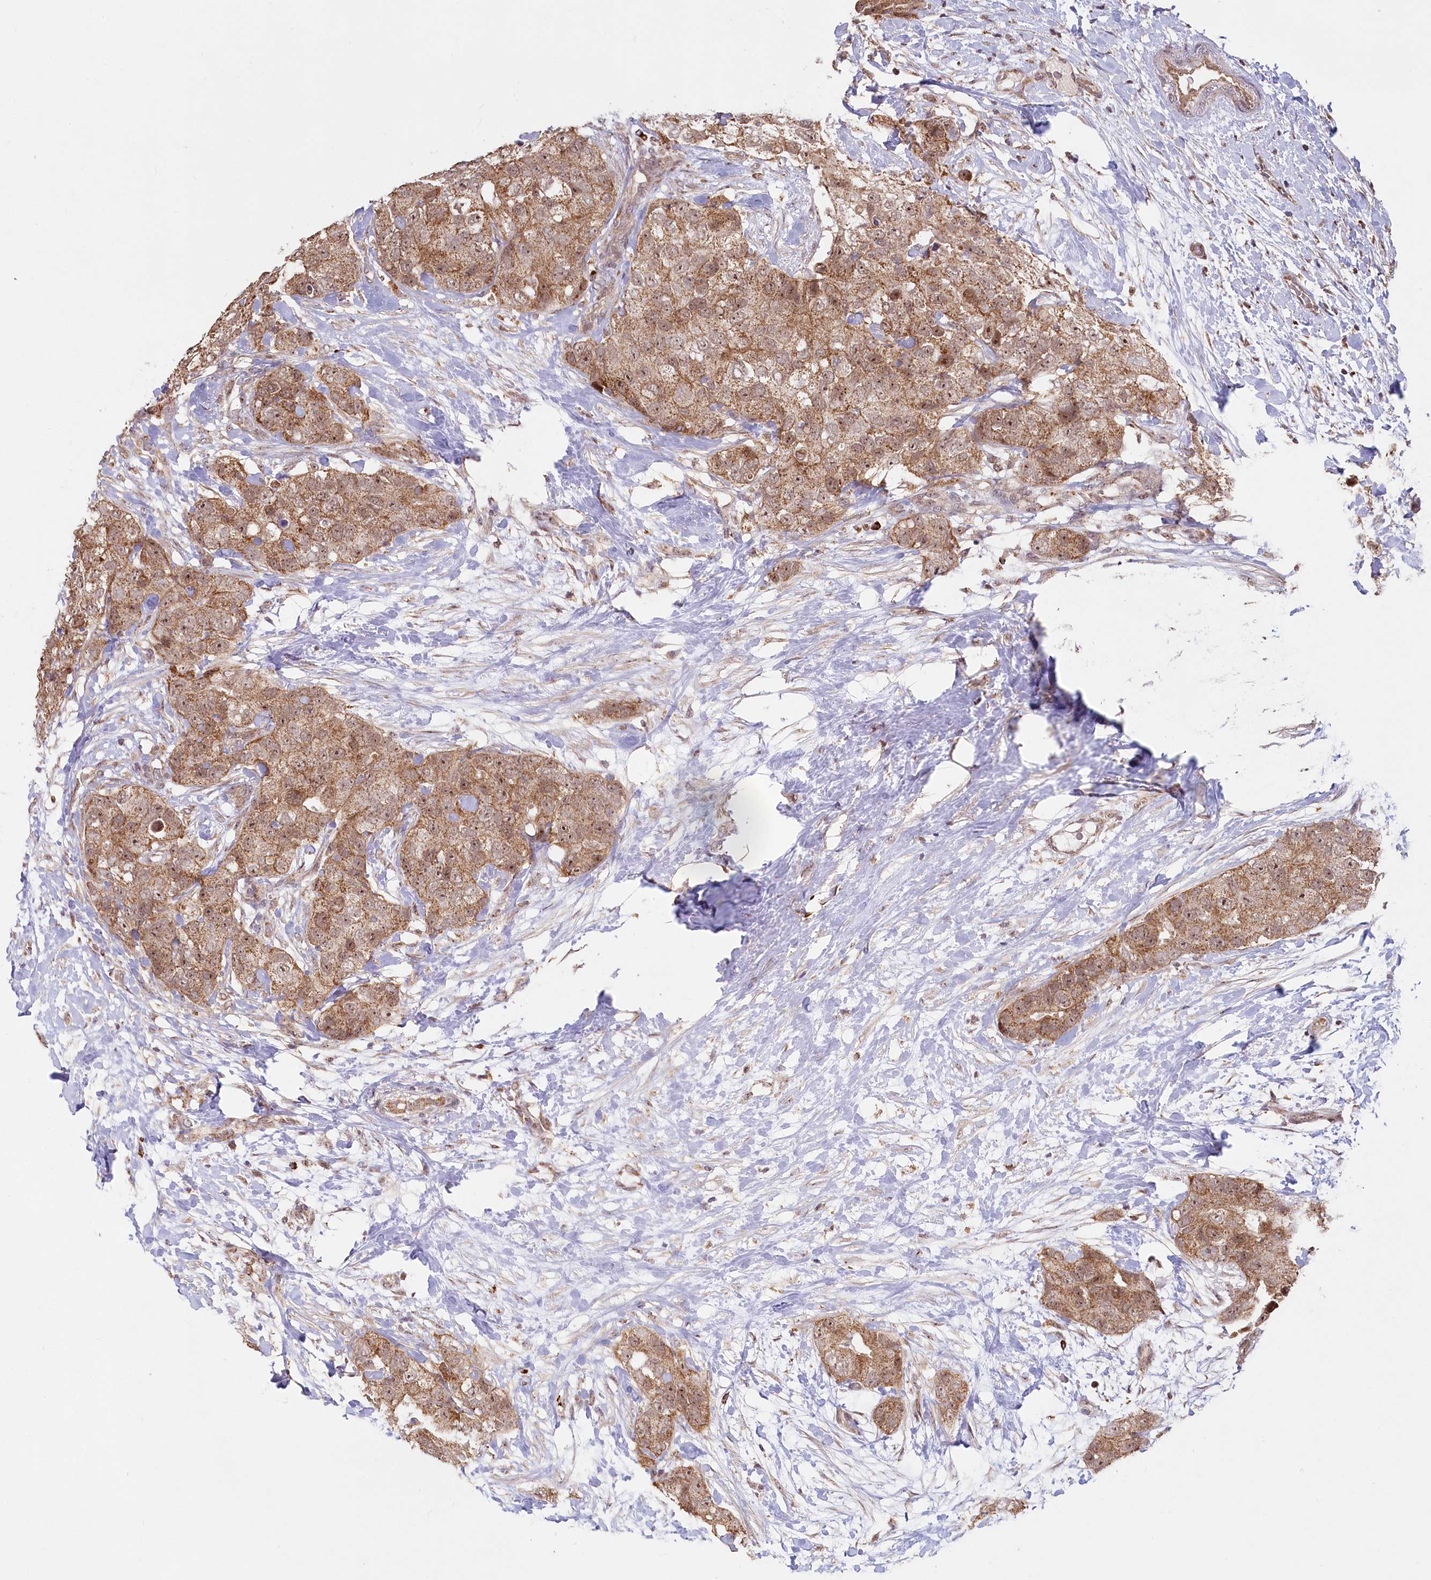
{"staining": {"intensity": "moderate", "quantity": ">75%", "location": "cytoplasmic/membranous,nuclear"}, "tissue": "breast cancer", "cell_type": "Tumor cells", "image_type": "cancer", "snomed": [{"axis": "morphology", "description": "Duct carcinoma"}, {"axis": "topography", "description": "Breast"}], "caption": "IHC (DAB (3,3'-diaminobenzidine)) staining of breast cancer (invasive ductal carcinoma) exhibits moderate cytoplasmic/membranous and nuclear protein expression in about >75% of tumor cells.", "gene": "RTN4IP1", "patient": {"sex": "female", "age": 62}}